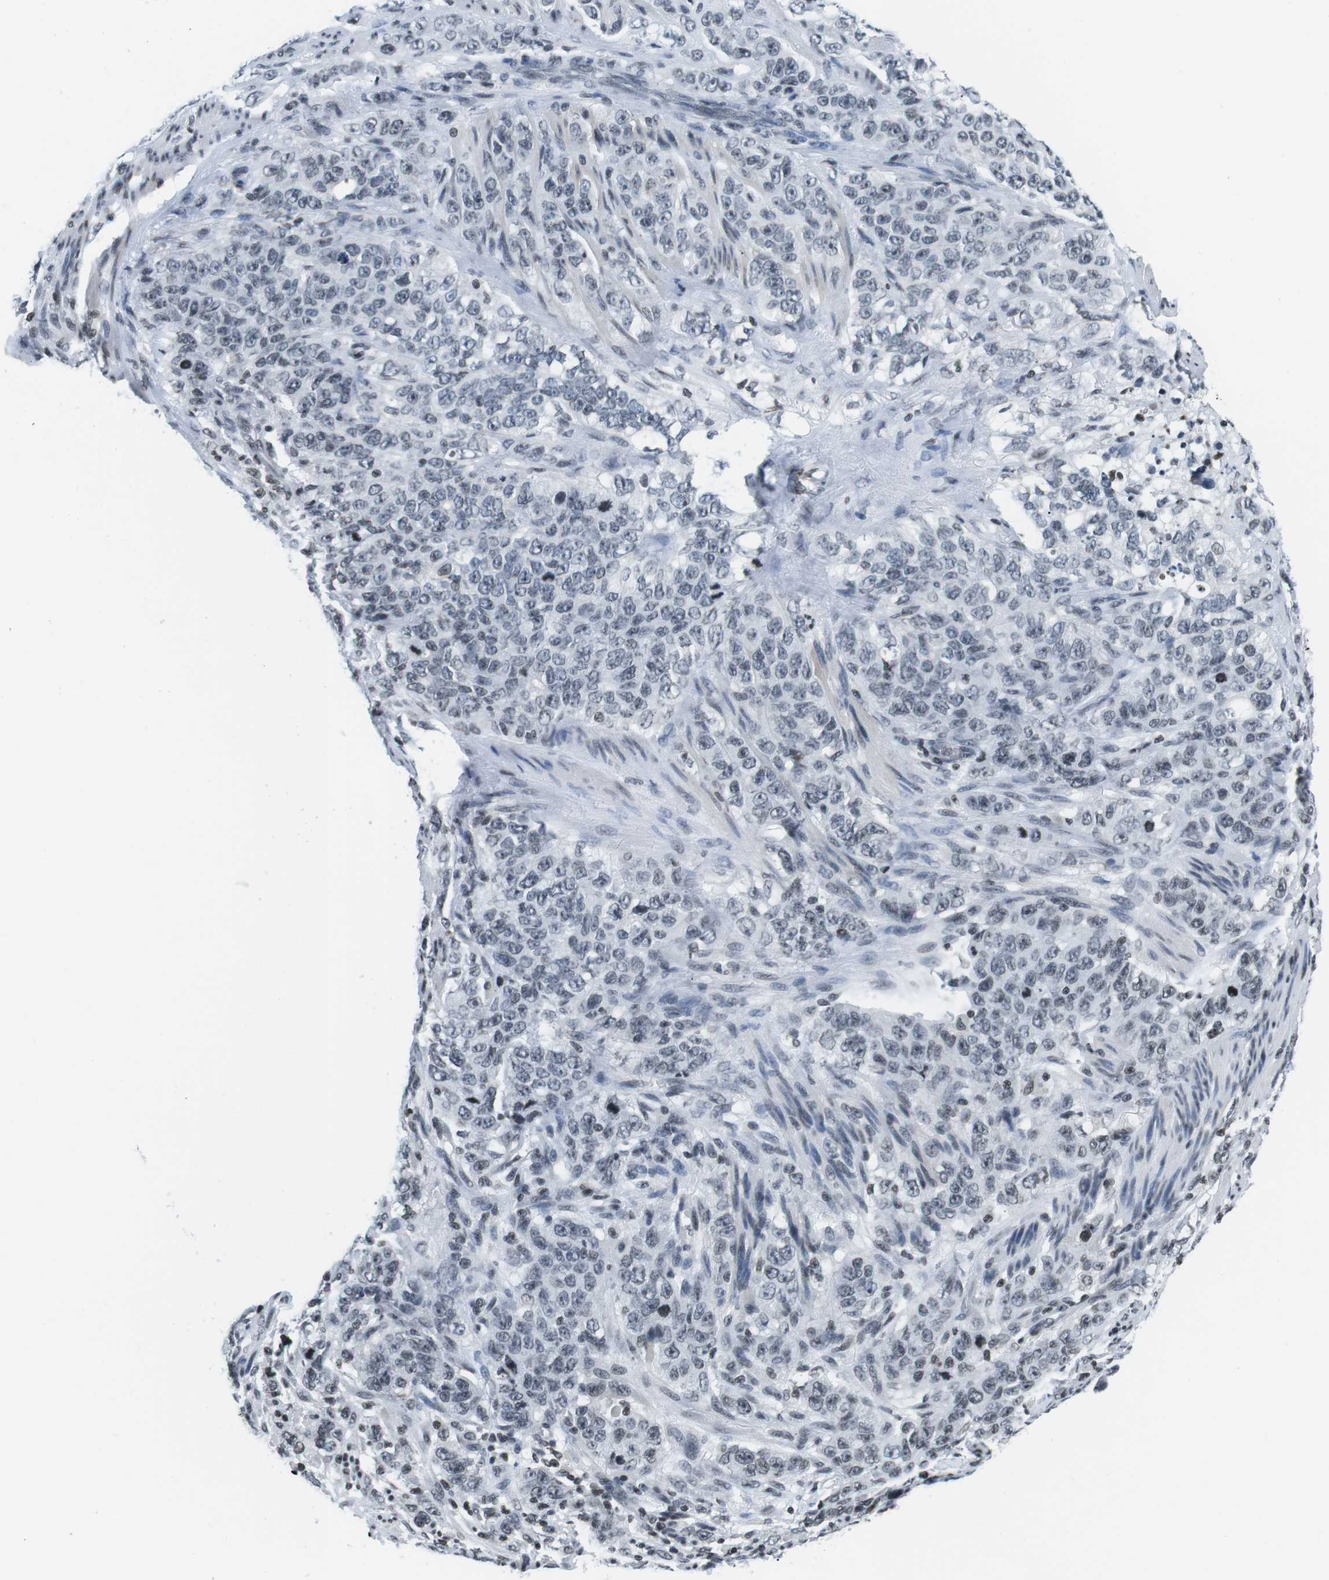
{"staining": {"intensity": "weak", "quantity": "<25%", "location": "nuclear"}, "tissue": "stomach cancer", "cell_type": "Tumor cells", "image_type": "cancer", "snomed": [{"axis": "morphology", "description": "Adenocarcinoma, NOS"}, {"axis": "topography", "description": "Stomach"}], "caption": "High magnification brightfield microscopy of adenocarcinoma (stomach) stained with DAB (brown) and counterstained with hematoxylin (blue): tumor cells show no significant expression.", "gene": "E2F2", "patient": {"sex": "male", "age": 48}}